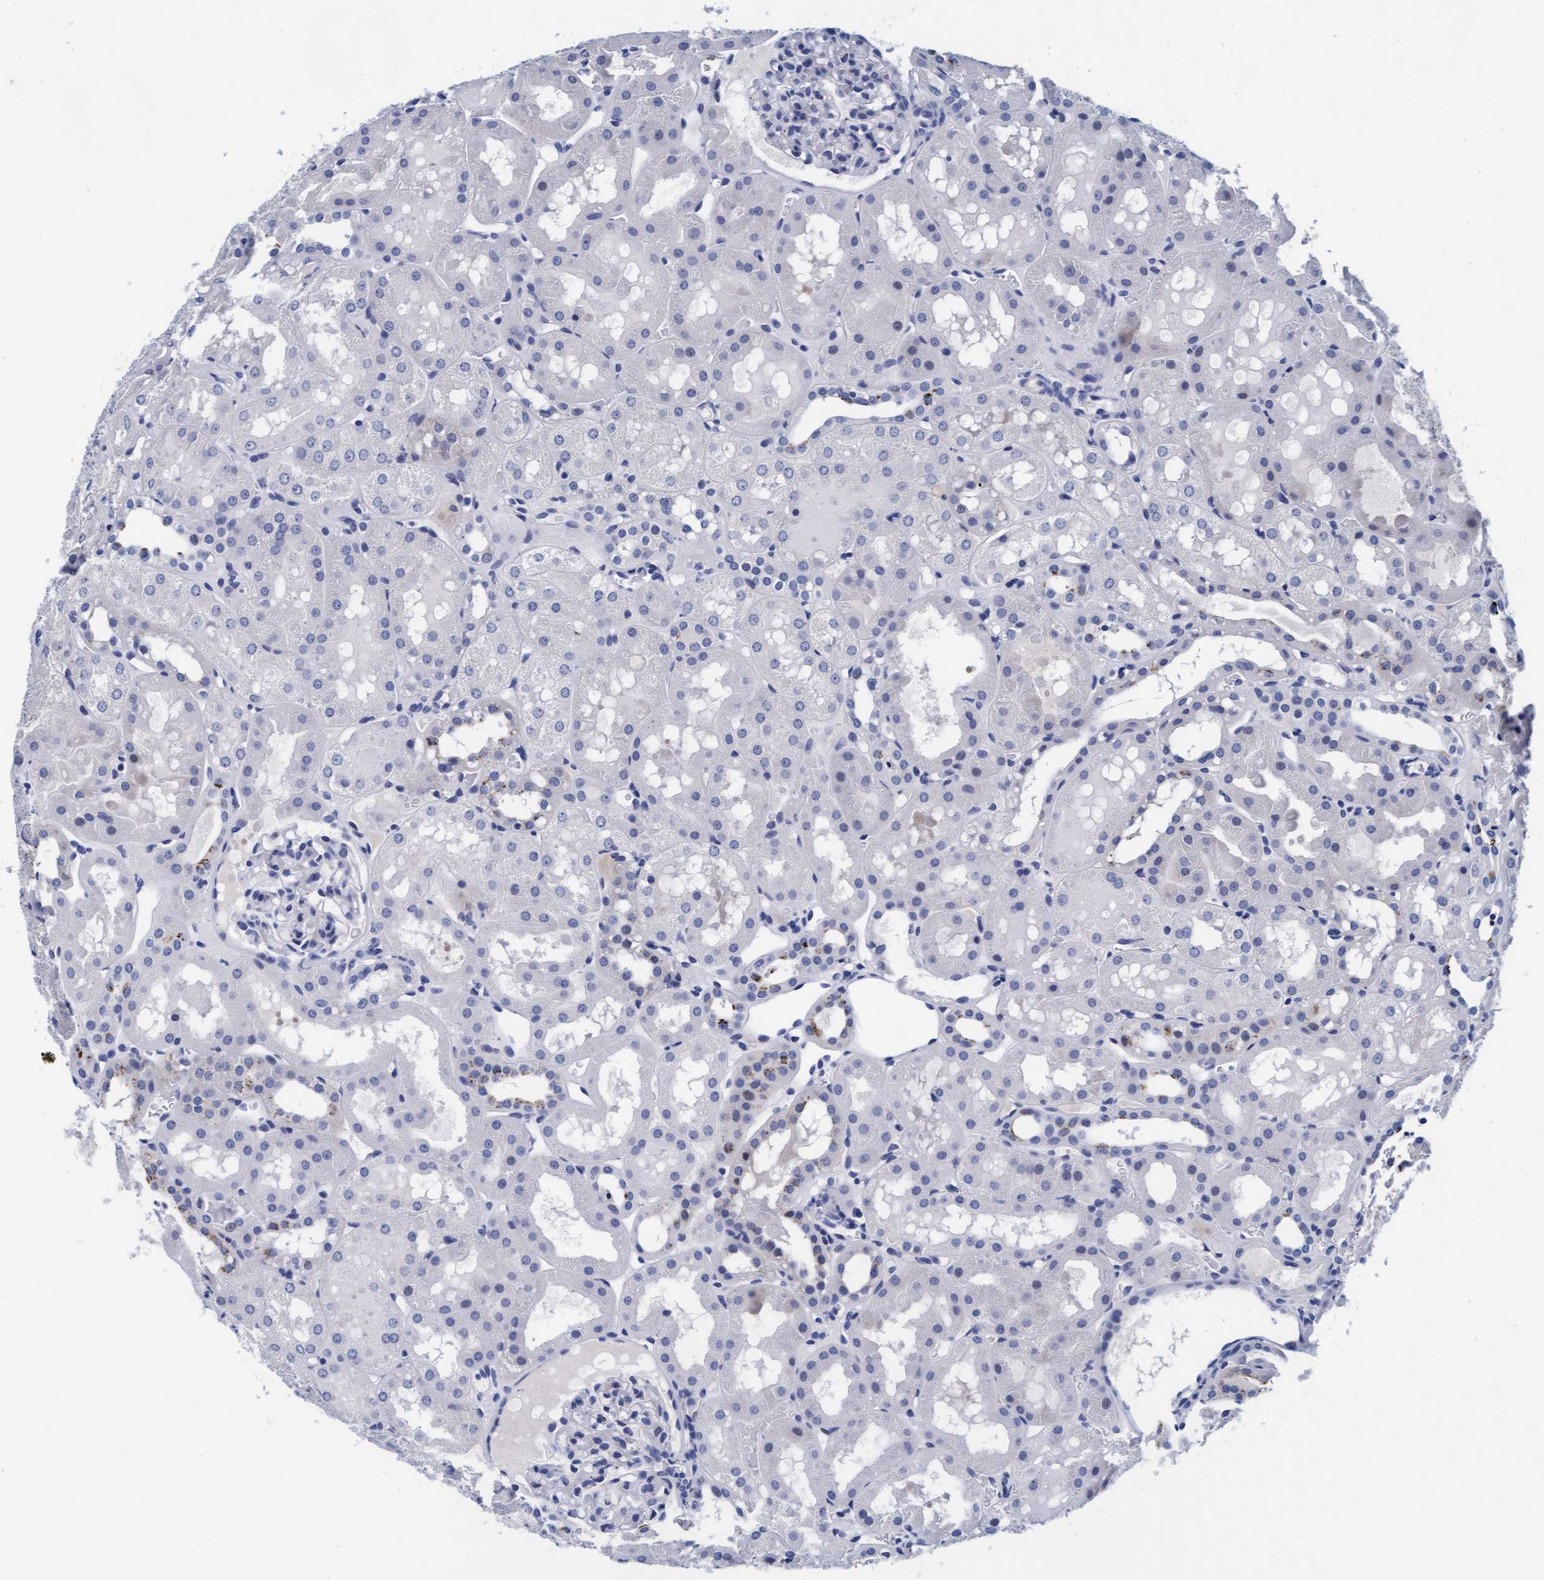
{"staining": {"intensity": "negative", "quantity": "none", "location": "none"}, "tissue": "kidney", "cell_type": "Cells in glomeruli", "image_type": "normal", "snomed": [{"axis": "morphology", "description": "Normal tissue, NOS"}, {"axis": "topography", "description": "Kidney"}, {"axis": "topography", "description": "Urinary bladder"}], "caption": "Immunohistochemical staining of benign kidney demonstrates no significant staining in cells in glomeruli.", "gene": "ARSG", "patient": {"sex": "male", "age": 16}}